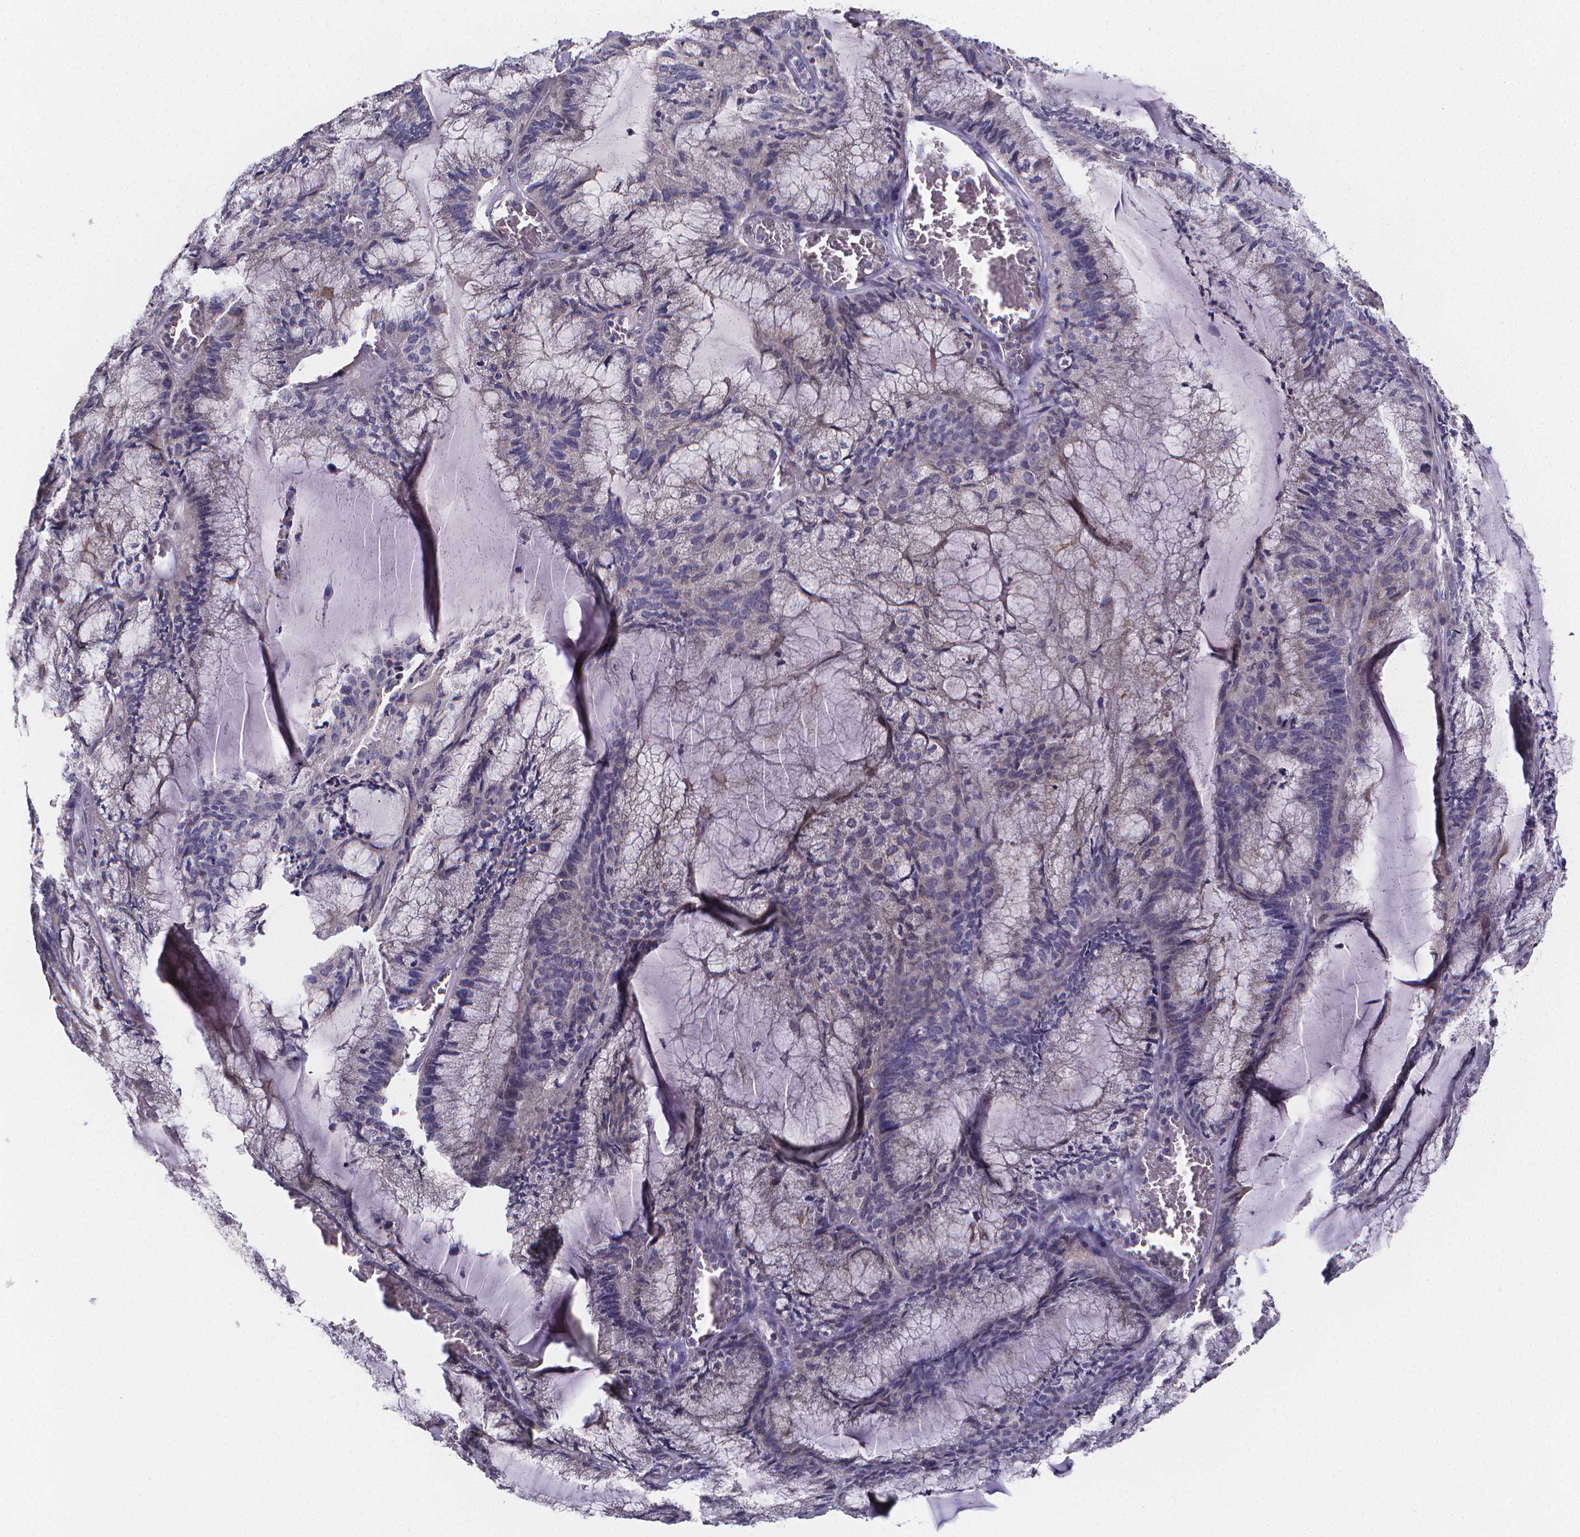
{"staining": {"intensity": "negative", "quantity": "none", "location": "none"}, "tissue": "endometrial cancer", "cell_type": "Tumor cells", "image_type": "cancer", "snomed": [{"axis": "morphology", "description": "Carcinoma, NOS"}, {"axis": "topography", "description": "Endometrium"}], "caption": "An immunohistochemistry micrograph of endometrial cancer is shown. There is no staining in tumor cells of endometrial cancer.", "gene": "PAH", "patient": {"sex": "female", "age": 62}}